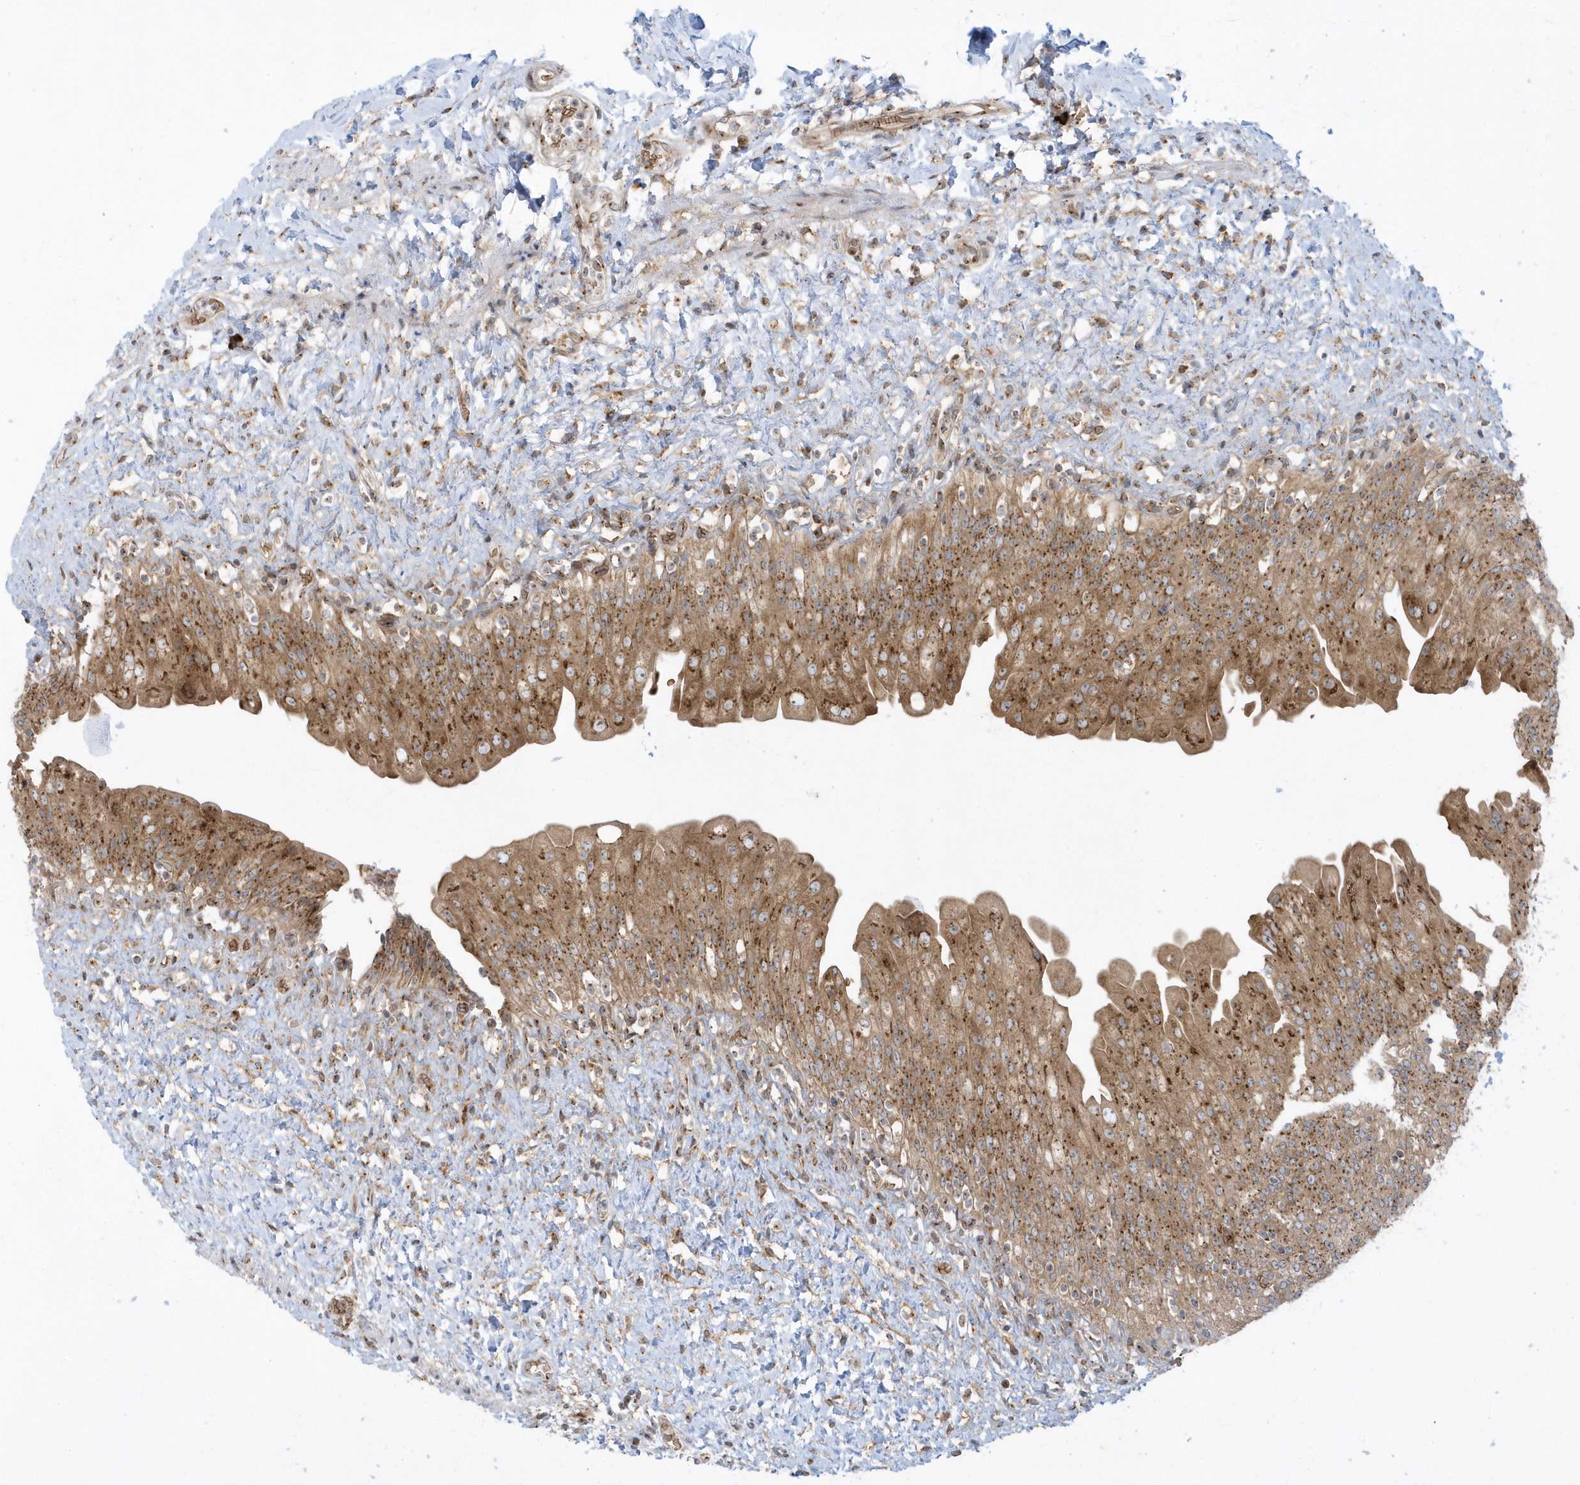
{"staining": {"intensity": "moderate", "quantity": ">75%", "location": "cytoplasmic/membranous"}, "tissue": "urinary bladder", "cell_type": "Urothelial cells", "image_type": "normal", "snomed": [{"axis": "morphology", "description": "Normal tissue, NOS"}, {"axis": "topography", "description": "Urinary bladder"}], "caption": "Urothelial cells exhibit medium levels of moderate cytoplasmic/membranous positivity in about >75% of cells in normal urinary bladder.", "gene": "RPP40", "patient": {"sex": "female", "age": 27}}